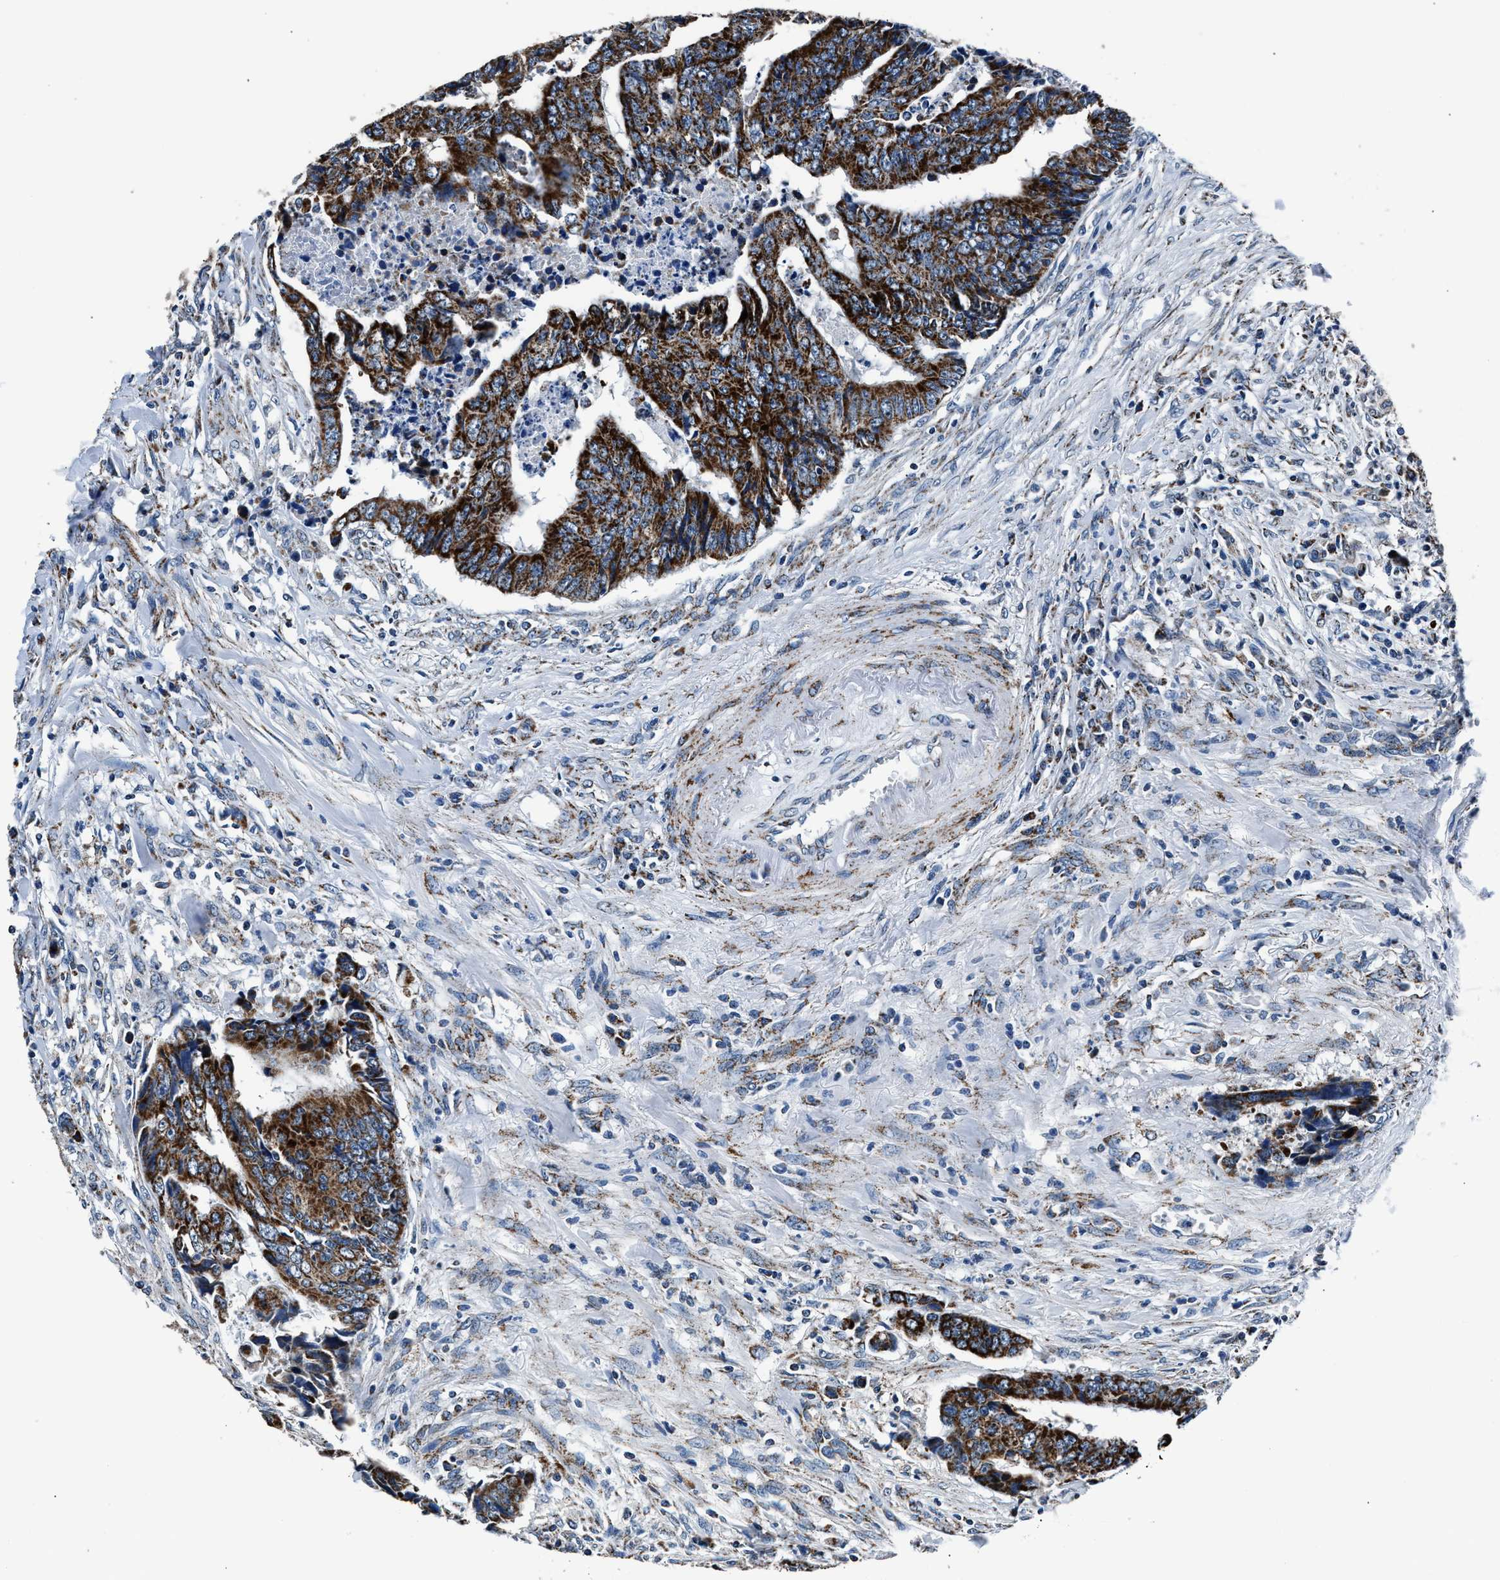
{"staining": {"intensity": "strong", "quantity": ">75%", "location": "cytoplasmic/membranous"}, "tissue": "colorectal cancer", "cell_type": "Tumor cells", "image_type": "cancer", "snomed": [{"axis": "morphology", "description": "Adenocarcinoma, NOS"}, {"axis": "topography", "description": "Rectum"}], "caption": "Colorectal adenocarcinoma tissue shows strong cytoplasmic/membranous expression in about >75% of tumor cells", "gene": "HIBADH", "patient": {"sex": "male", "age": 84}}